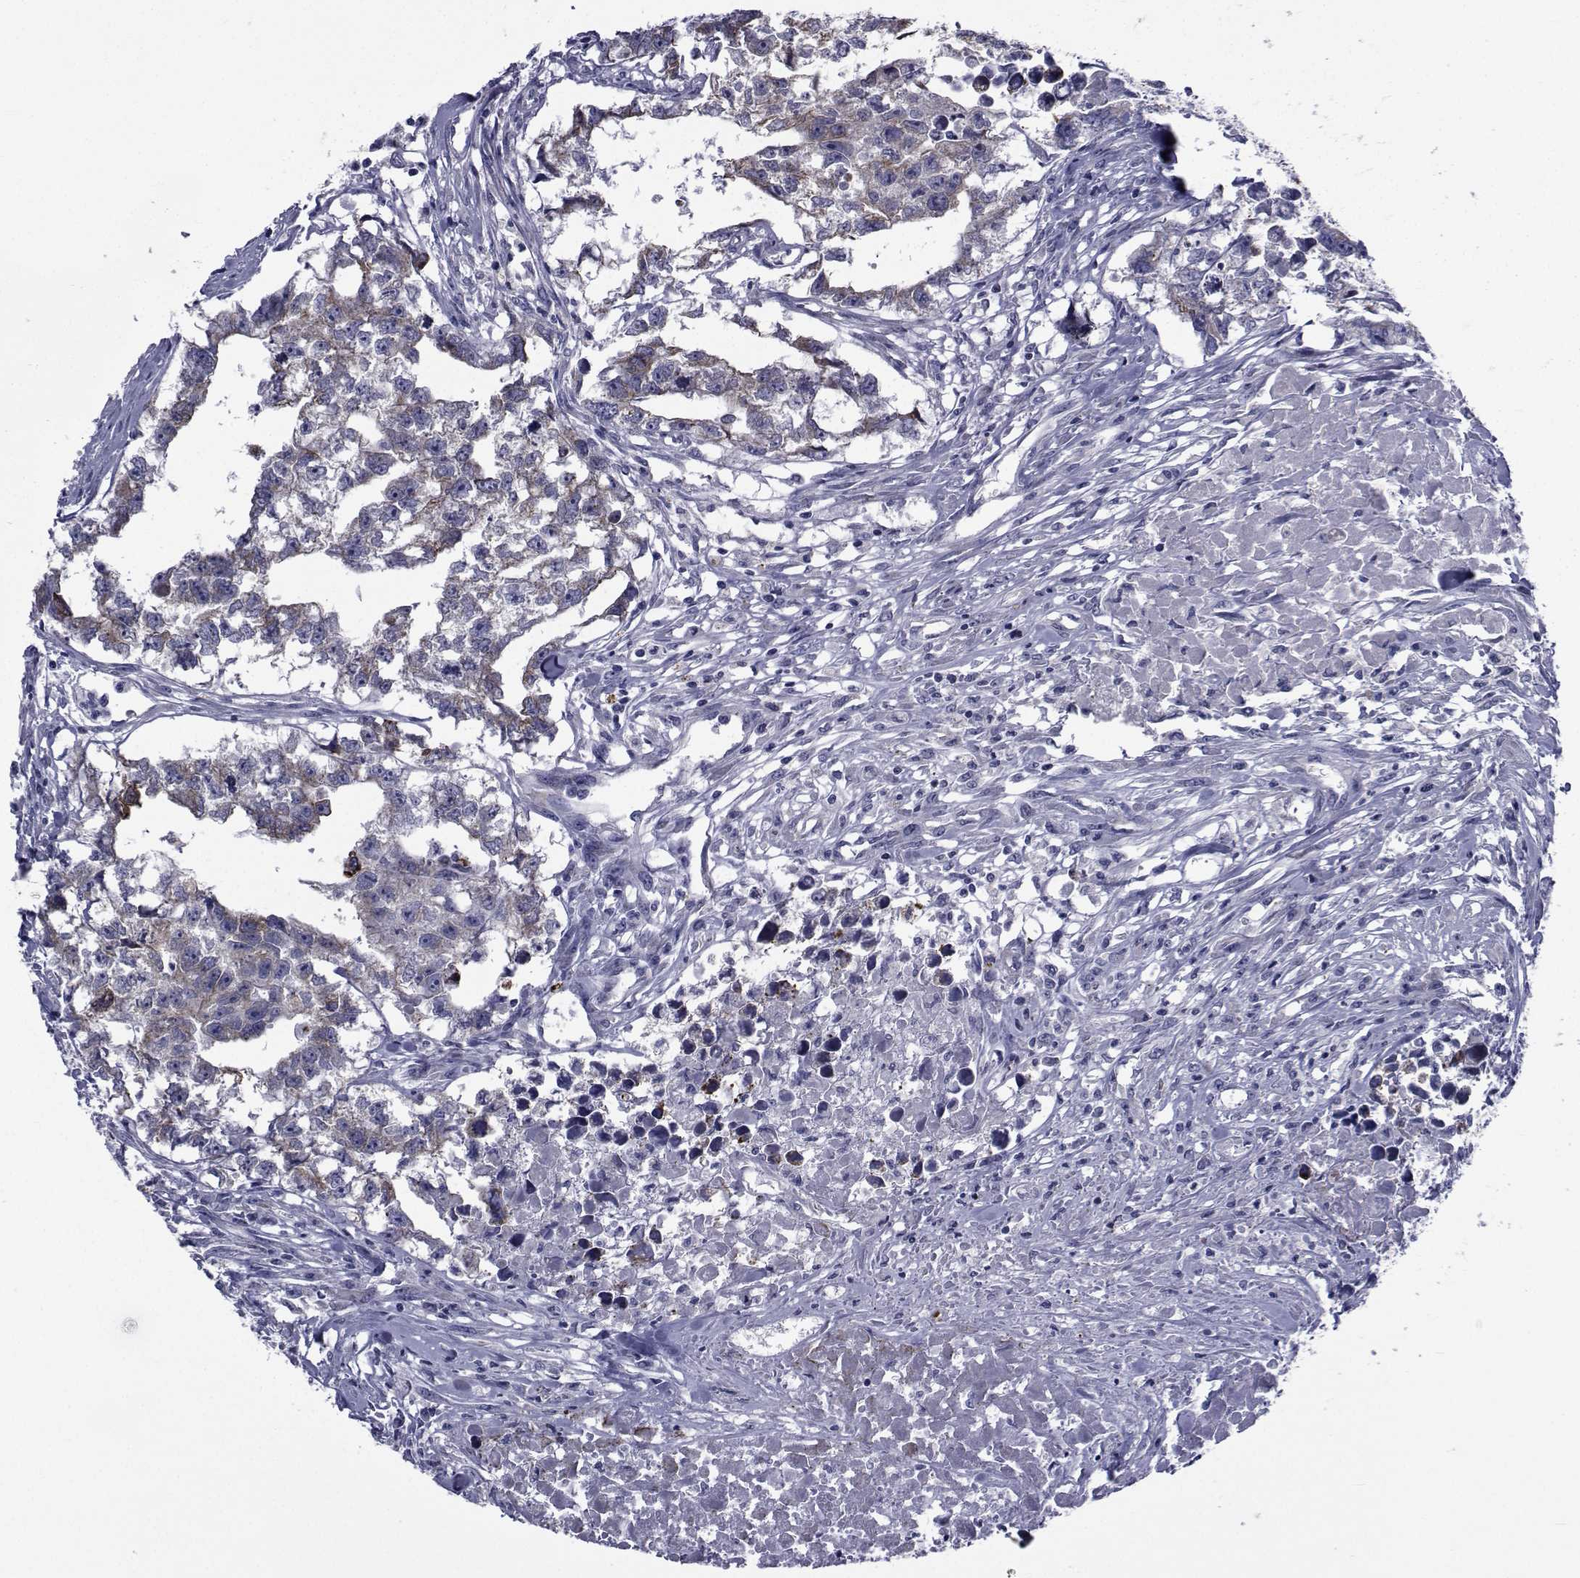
{"staining": {"intensity": "moderate", "quantity": "25%-75%", "location": "cytoplasmic/membranous"}, "tissue": "testis cancer", "cell_type": "Tumor cells", "image_type": "cancer", "snomed": [{"axis": "morphology", "description": "Carcinoma, Embryonal, NOS"}, {"axis": "morphology", "description": "Teratoma, malignant, NOS"}, {"axis": "topography", "description": "Testis"}], "caption": "High-magnification brightfield microscopy of testis embryonal carcinoma stained with DAB (brown) and counterstained with hematoxylin (blue). tumor cells exhibit moderate cytoplasmic/membranous expression is seen in about25%-75% of cells. Nuclei are stained in blue.", "gene": "ROPN1", "patient": {"sex": "male", "age": 44}}